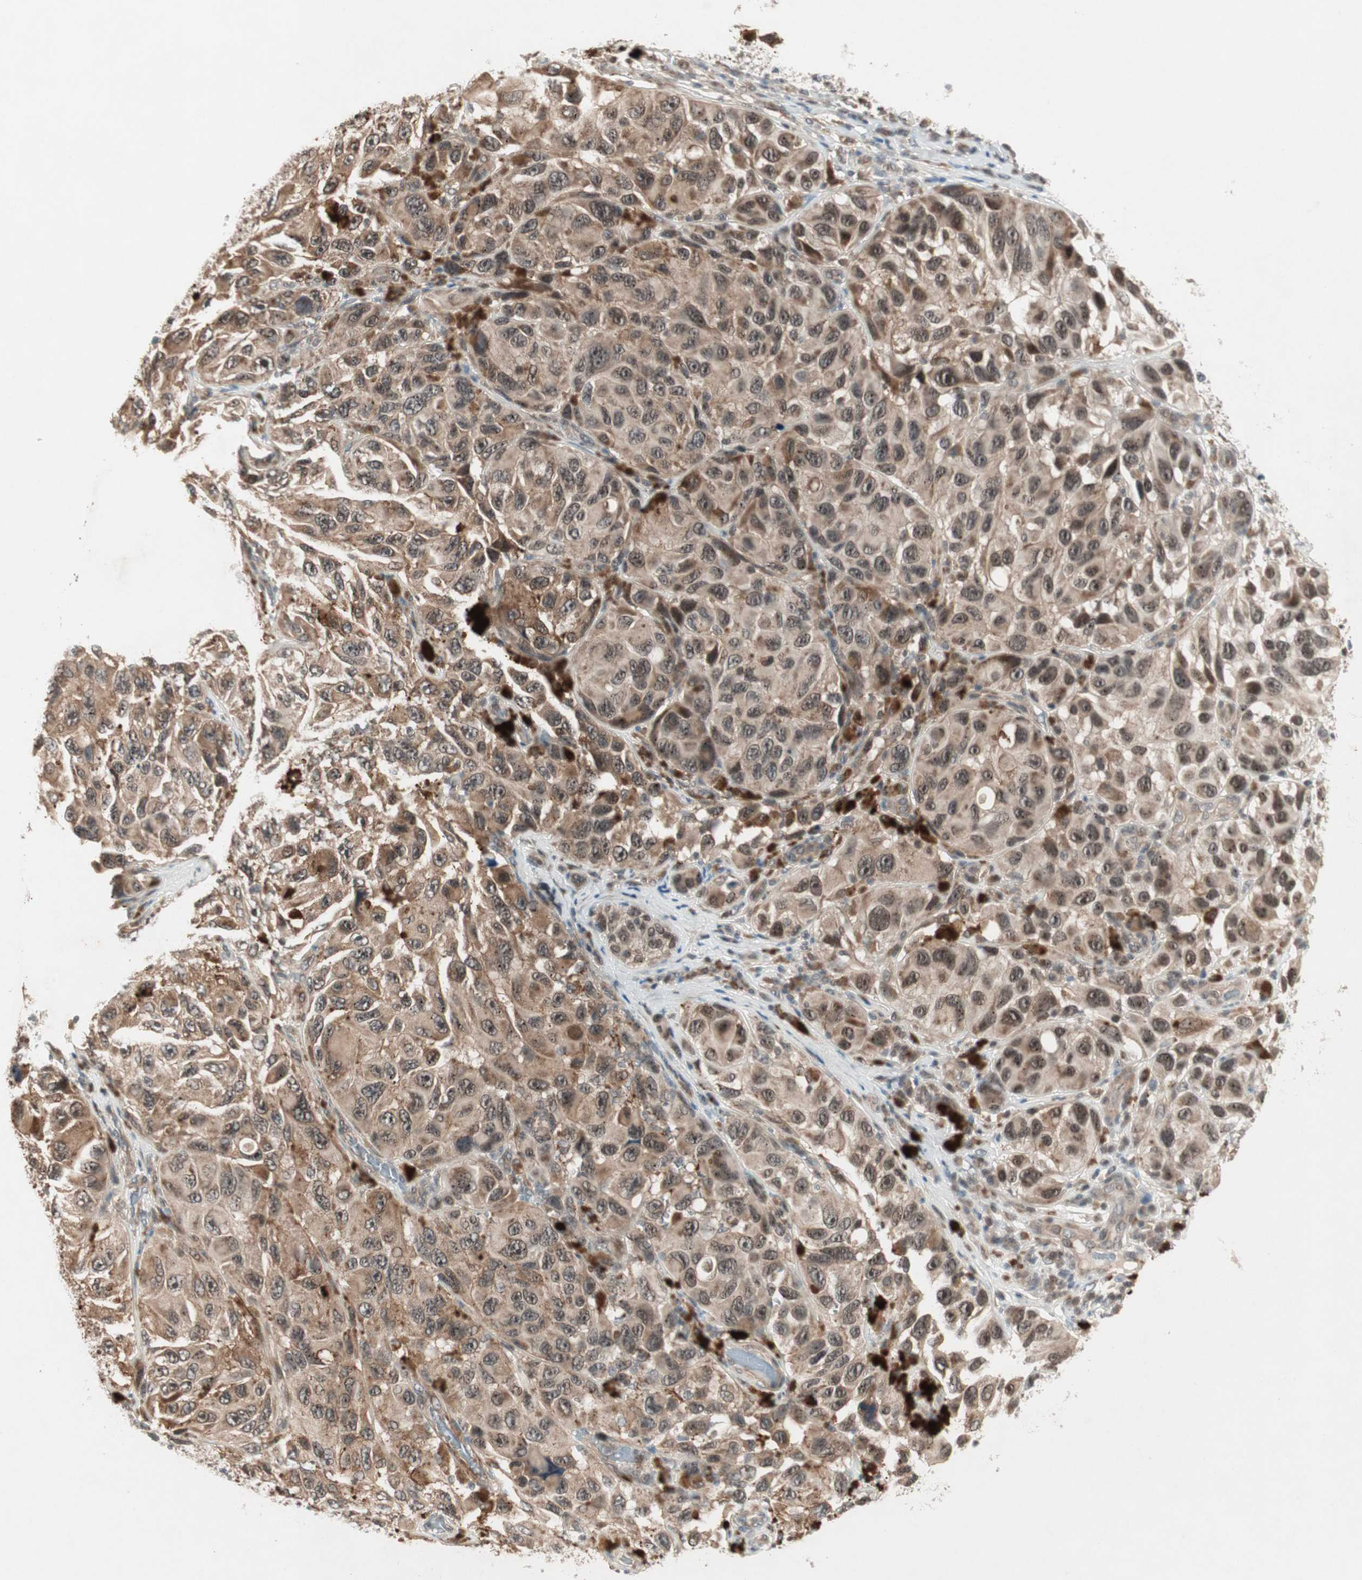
{"staining": {"intensity": "weak", "quantity": ">75%", "location": "cytoplasmic/membranous,nuclear"}, "tissue": "melanoma", "cell_type": "Tumor cells", "image_type": "cancer", "snomed": [{"axis": "morphology", "description": "Malignant melanoma, NOS"}, {"axis": "topography", "description": "Skin"}], "caption": "Tumor cells show weak cytoplasmic/membranous and nuclear positivity in about >75% of cells in melanoma.", "gene": "PGBD1", "patient": {"sex": "female", "age": 73}}